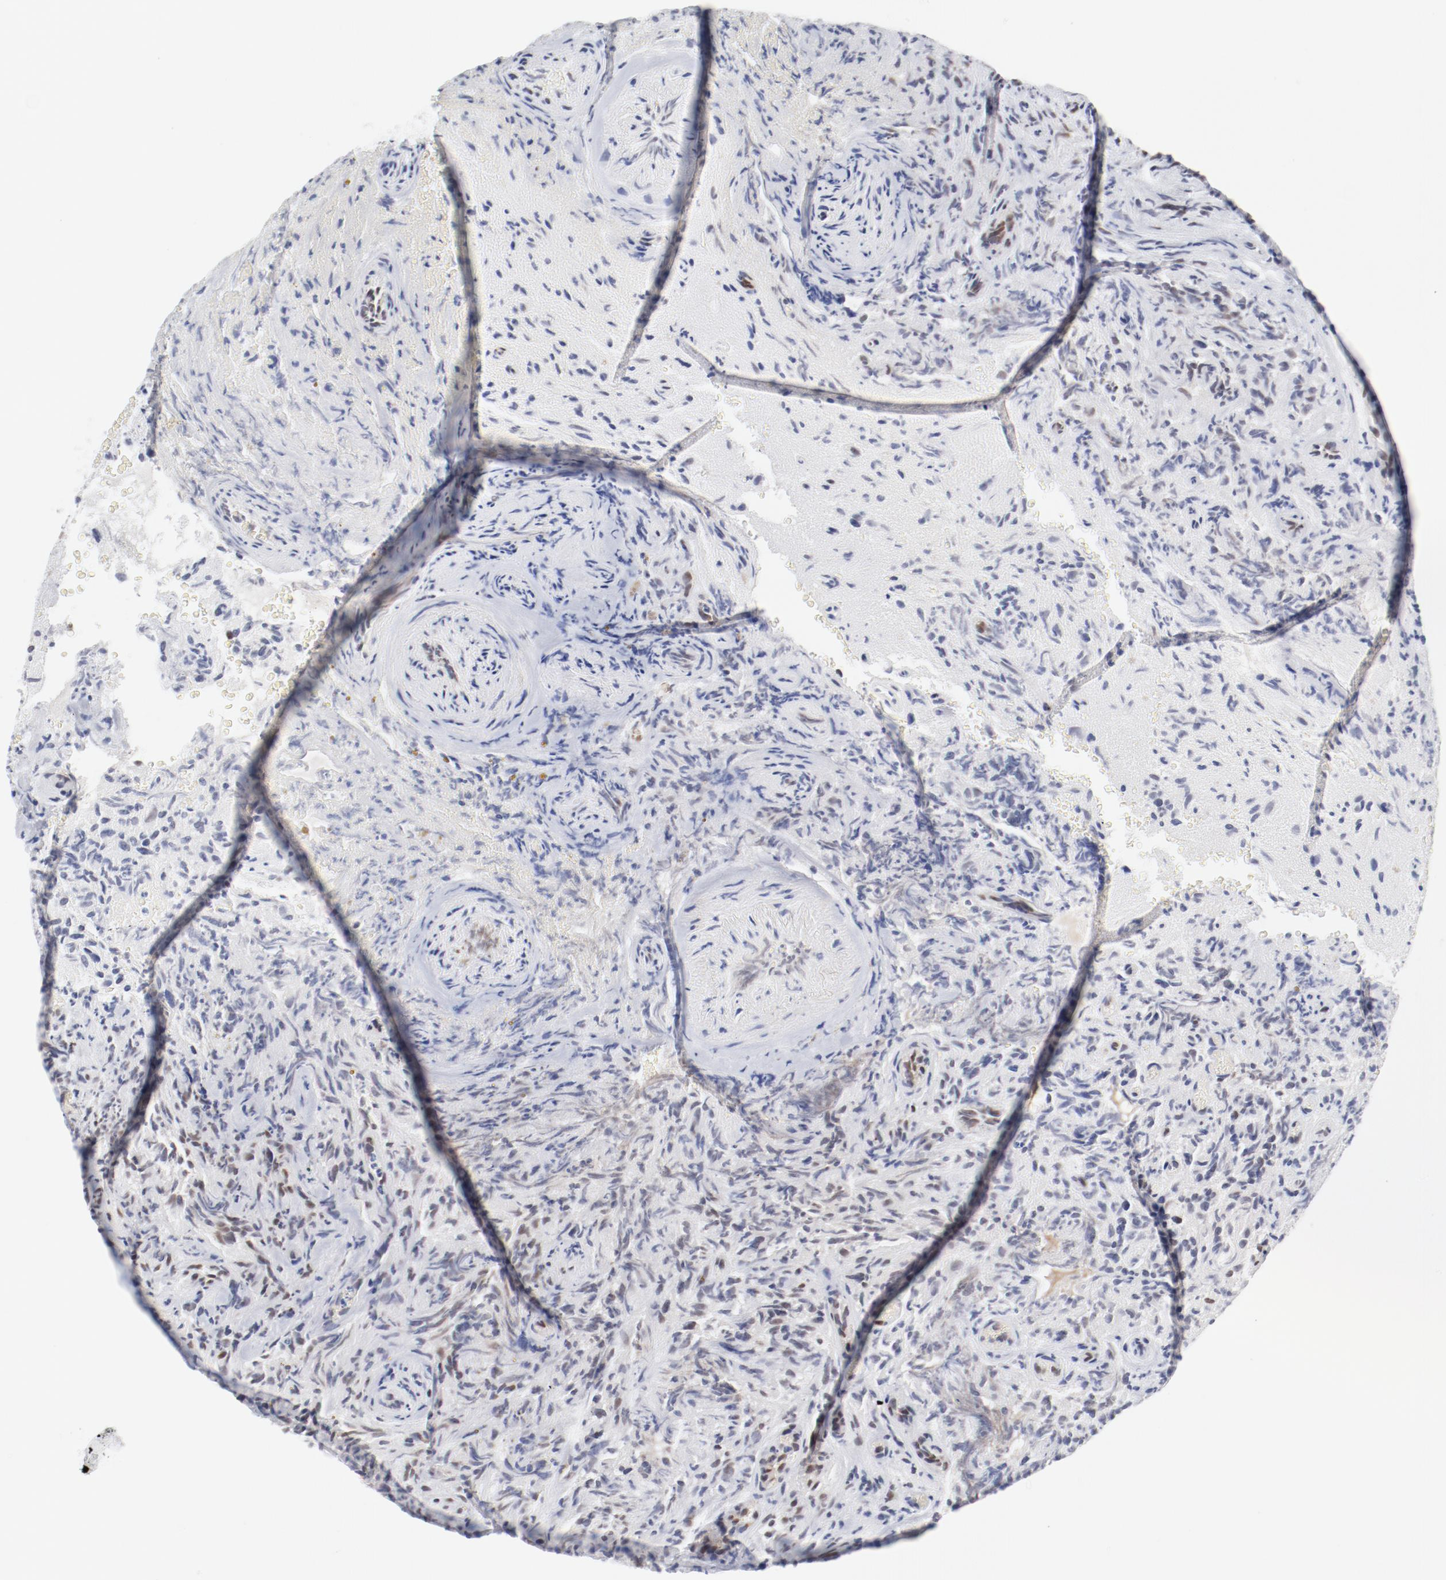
{"staining": {"intensity": "moderate", "quantity": "25%-75%", "location": "nuclear"}, "tissue": "glioma", "cell_type": "Tumor cells", "image_type": "cancer", "snomed": [{"axis": "morphology", "description": "Normal tissue, NOS"}, {"axis": "morphology", "description": "Glioma, malignant, High grade"}, {"axis": "topography", "description": "Cerebral cortex"}], "caption": "IHC of high-grade glioma (malignant) reveals medium levels of moderate nuclear positivity in approximately 25%-75% of tumor cells.", "gene": "ATF2", "patient": {"sex": "male", "age": 75}}